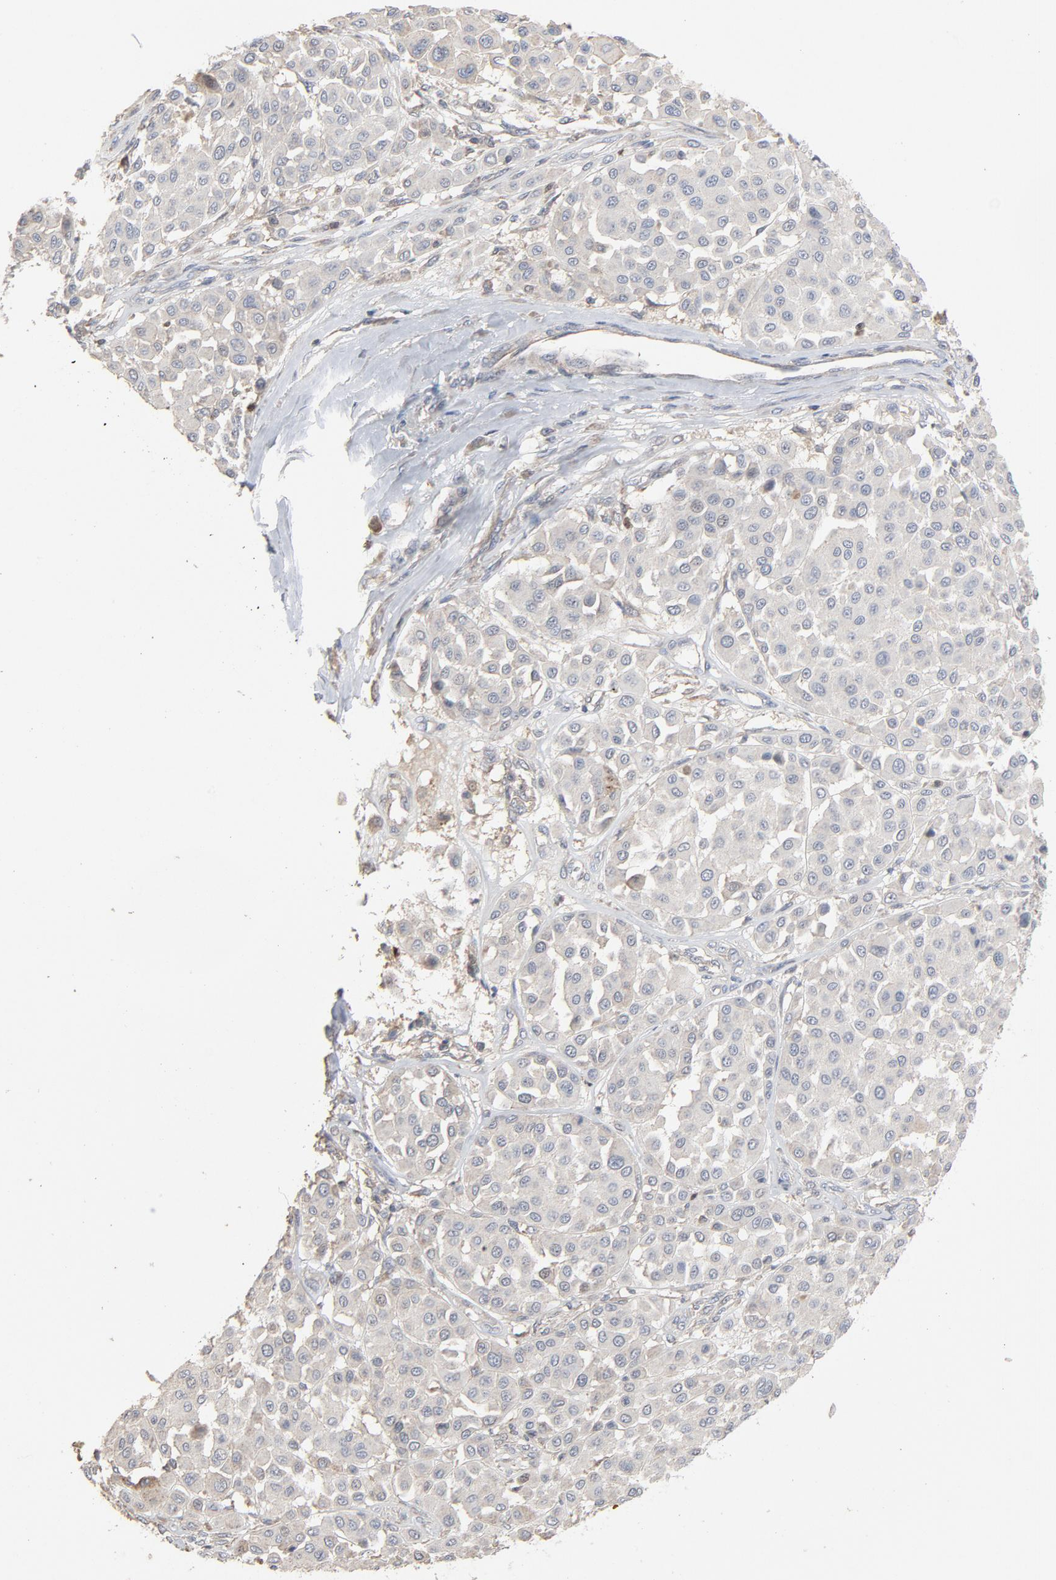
{"staining": {"intensity": "negative", "quantity": "none", "location": "none"}, "tissue": "melanoma", "cell_type": "Tumor cells", "image_type": "cancer", "snomed": [{"axis": "morphology", "description": "Malignant melanoma, Metastatic site"}, {"axis": "topography", "description": "Soft tissue"}], "caption": "This micrograph is of melanoma stained with immunohistochemistry (IHC) to label a protein in brown with the nuclei are counter-stained blue. There is no expression in tumor cells. (Stains: DAB immunohistochemistry (IHC) with hematoxylin counter stain, Microscopy: brightfield microscopy at high magnification).", "gene": "CDK6", "patient": {"sex": "male", "age": 41}}